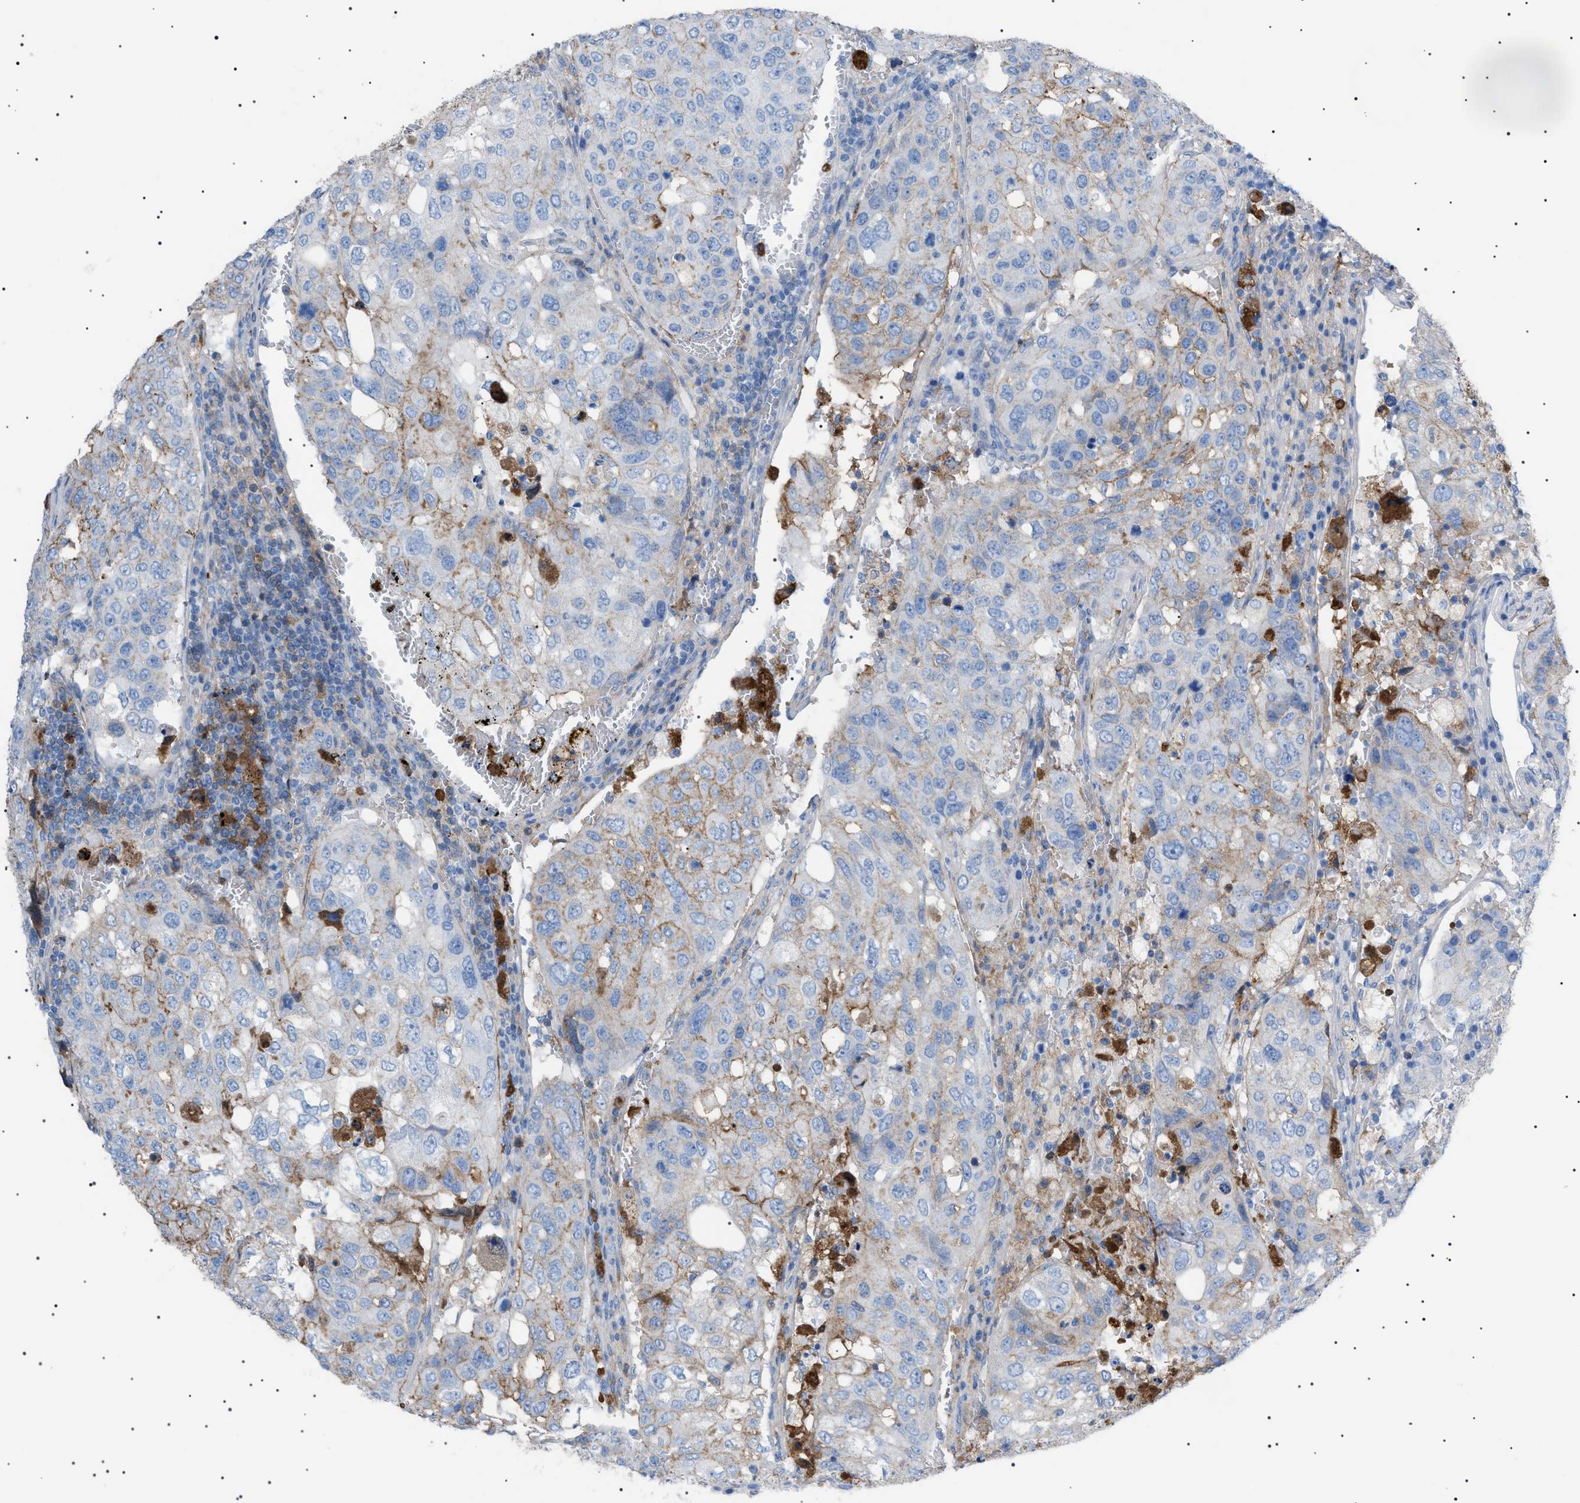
{"staining": {"intensity": "moderate", "quantity": "<25%", "location": "cytoplasmic/membranous"}, "tissue": "urothelial cancer", "cell_type": "Tumor cells", "image_type": "cancer", "snomed": [{"axis": "morphology", "description": "Urothelial carcinoma, High grade"}, {"axis": "topography", "description": "Lymph node"}, {"axis": "topography", "description": "Urinary bladder"}], "caption": "Moderate cytoplasmic/membranous protein expression is appreciated in about <25% of tumor cells in urothelial carcinoma (high-grade).", "gene": "LPA", "patient": {"sex": "male", "age": 51}}